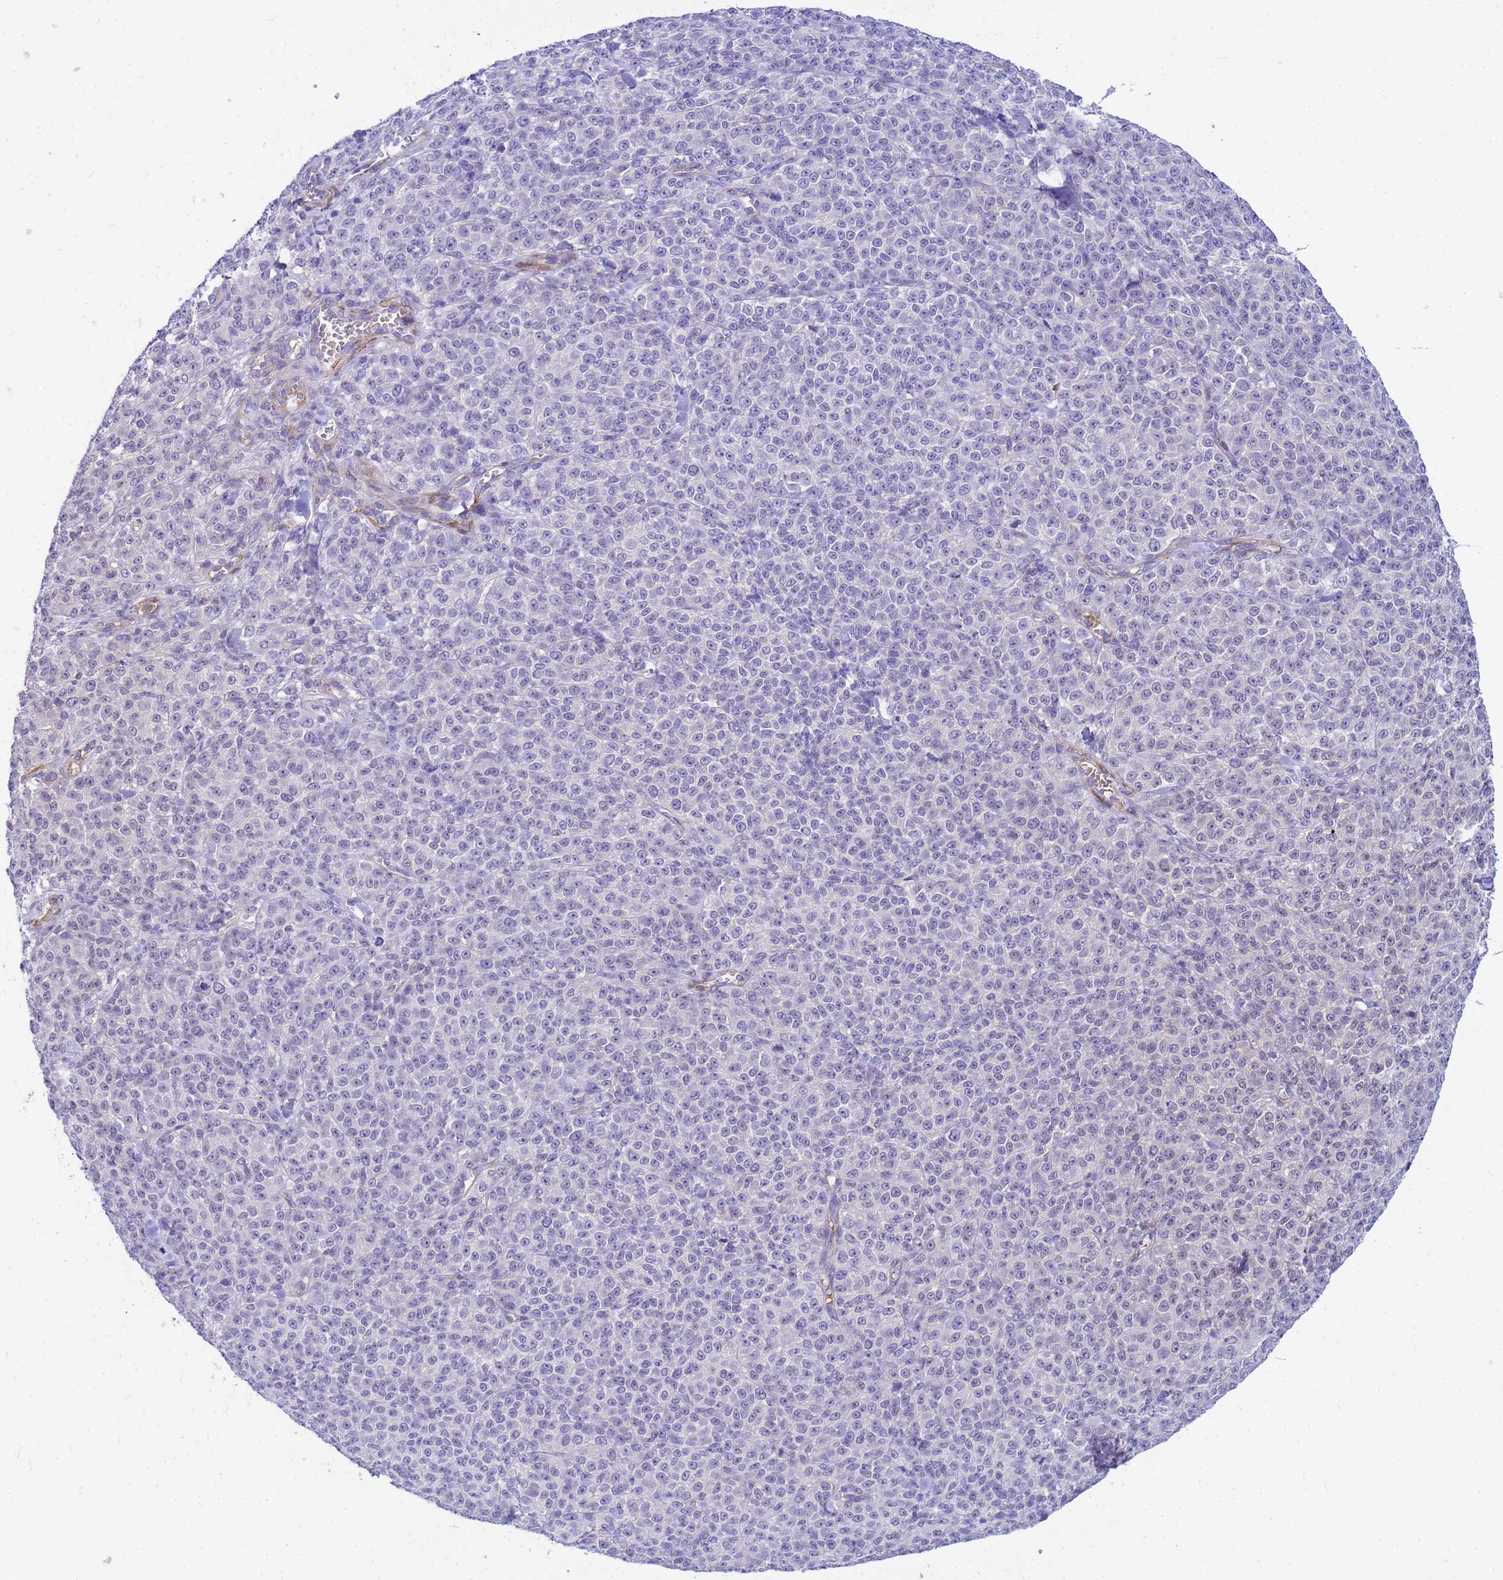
{"staining": {"intensity": "negative", "quantity": "none", "location": "none"}, "tissue": "melanoma", "cell_type": "Tumor cells", "image_type": "cancer", "snomed": [{"axis": "morphology", "description": "Normal tissue, NOS"}, {"axis": "morphology", "description": "Malignant melanoma, NOS"}, {"axis": "topography", "description": "Skin"}], "caption": "A high-resolution histopathology image shows immunohistochemistry (IHC) staining of malignant melanoma, which reveals no significant positivity in tumor cells.", "gene": "ORM1", "patient": {"sex": "female", "age": 34}}